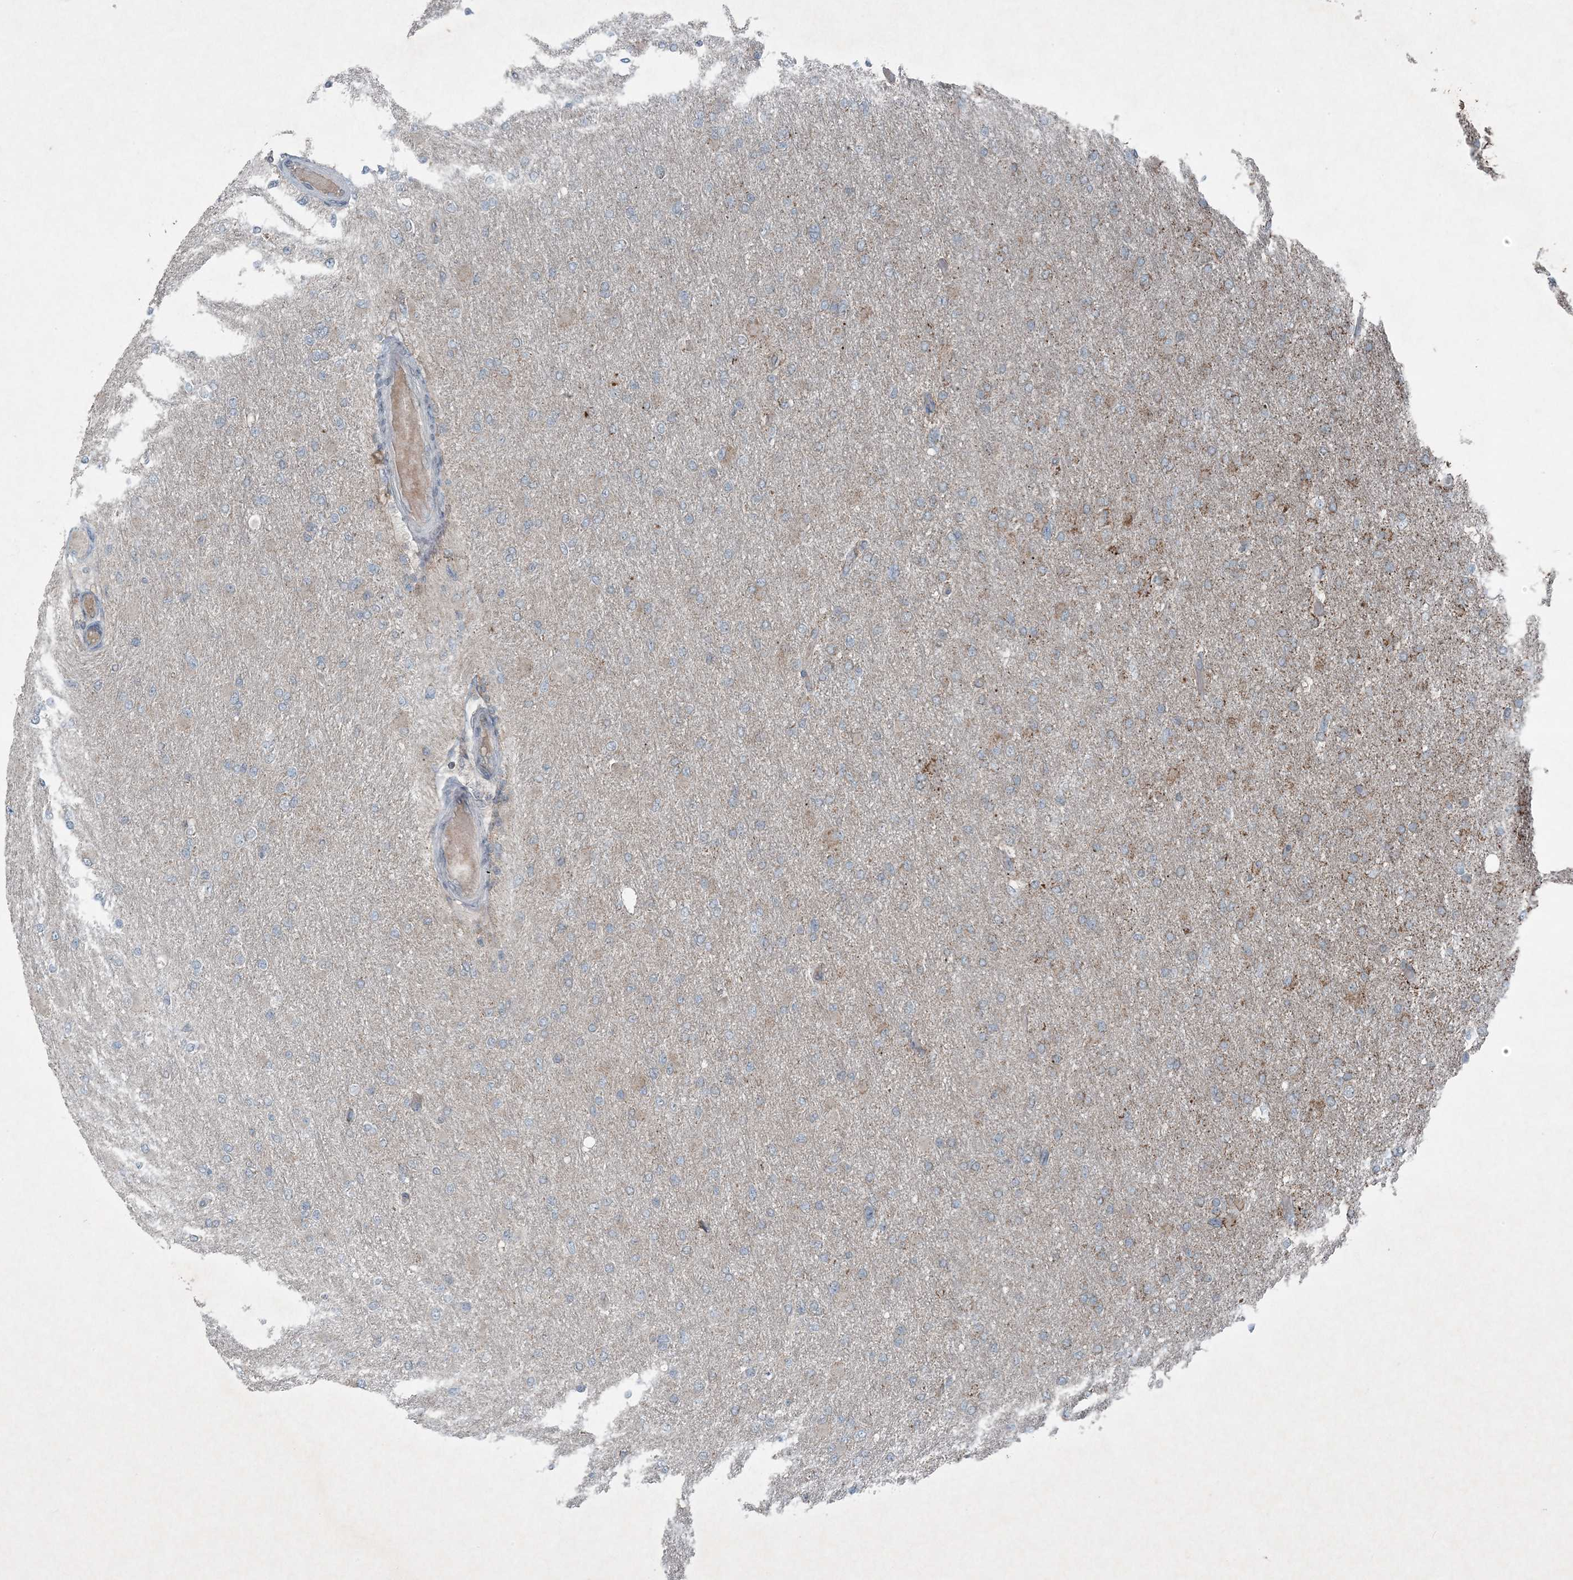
{"staining": {"intensity": "weak", "quantity": "<25%", "location": "cytoplasmic/membranous"}, "tissue": "glioma", "cell_type": "Tumor cells", "image_type": "cancer", "snomed": [{"axis": "morphology", "description": "Glioma, malignant, High grade"}, {"axis": "topography", "description": "Cerebral cortex"}], "caption": "There is no significant positivity in tumor cells of malignant high-grade glioma.", "gene": "PC", "patient": {"sex": "female", "age": 36}}